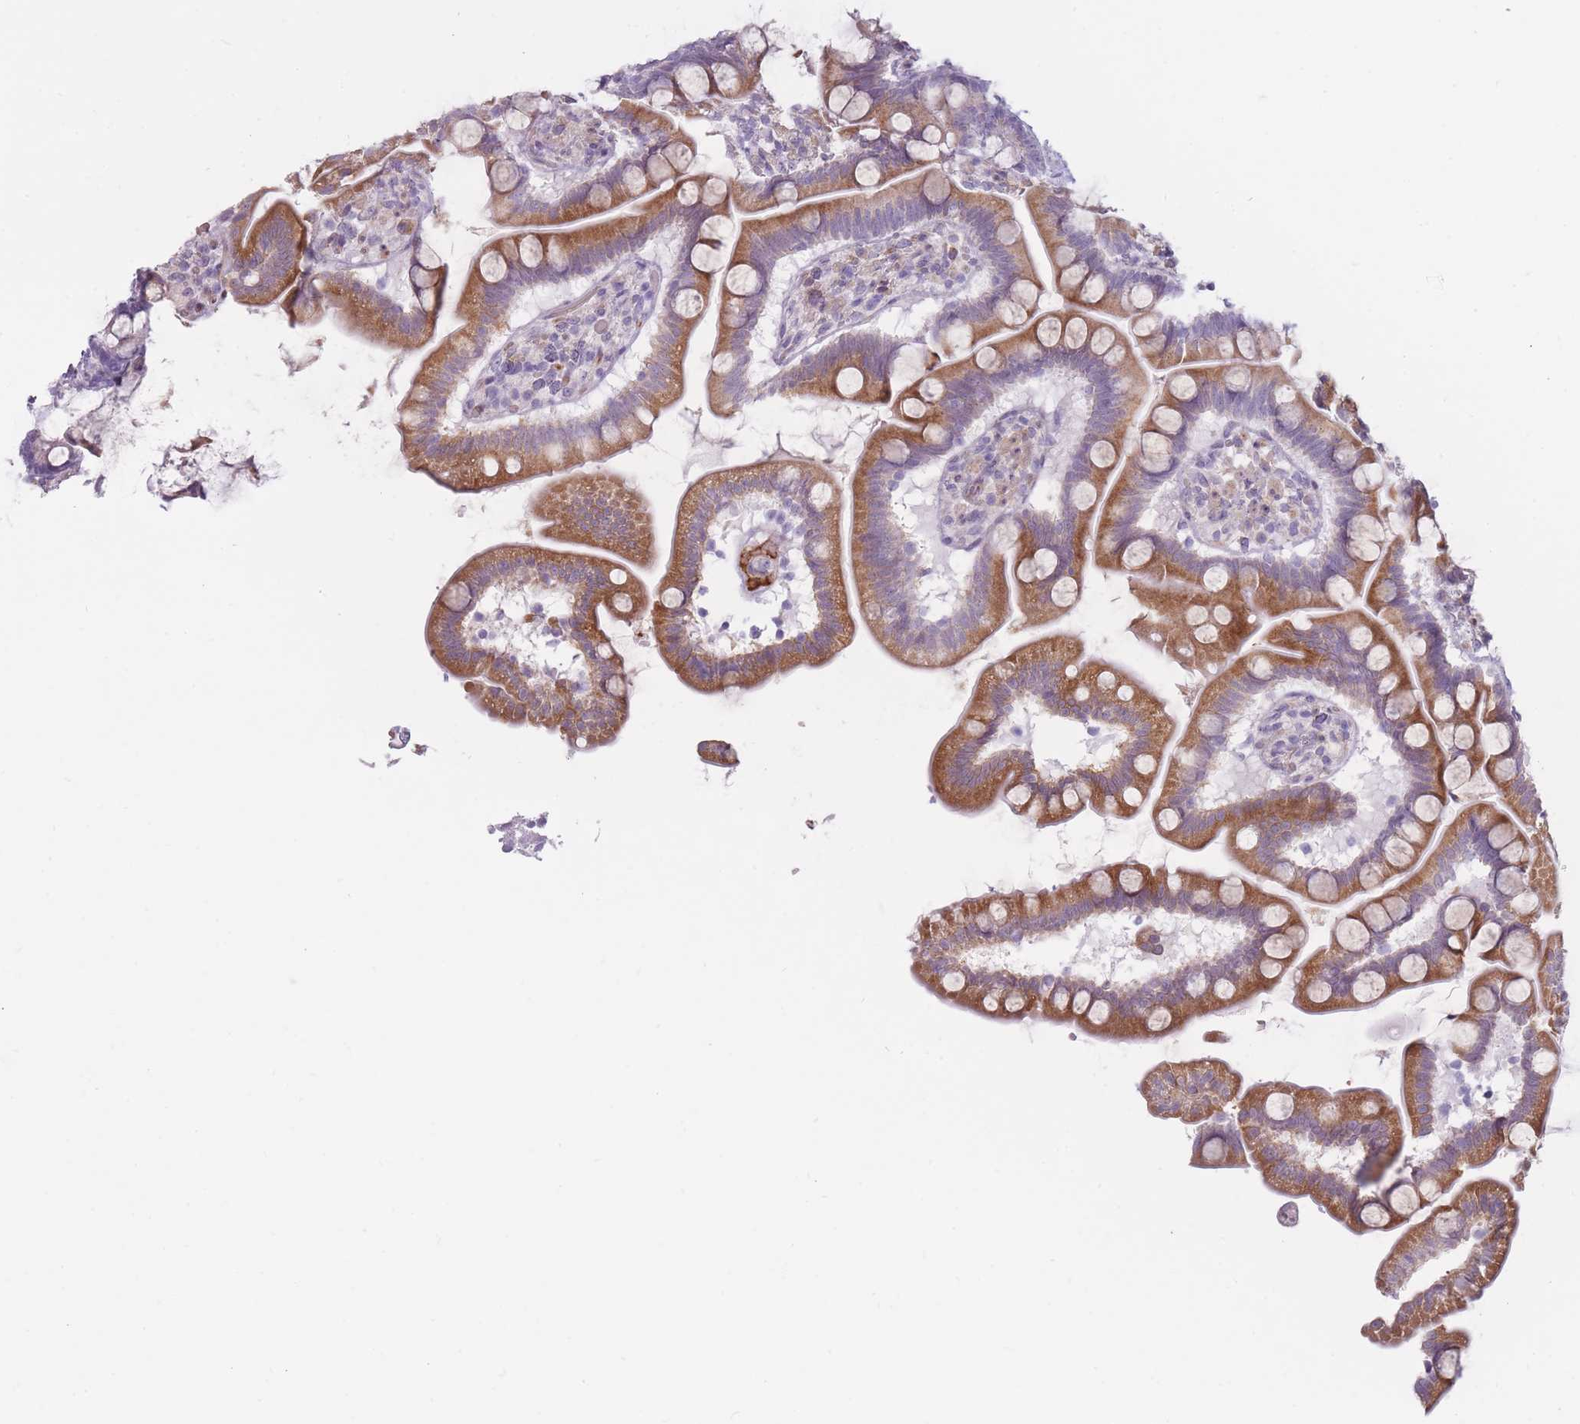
{"staining": {"intensity": "moderate", "quantity": "25%-75%", "location": "cytoplasmic/membranous"}, "tissue": "small intestine", "cell_type": "Glandular cells", "image_type": "normal", "snomed": [{"axis": "morphology", "description": "Normal tissue, NOS"}, {"axis": "topography", "description": "Small intestine"}], "caption": "IHC histopathology image of normal small intestine: small intestine stained using immunohistochemistry (IHC) shows medium levels of moderate protein expression localized specifically in the cytoplasmic/membranous of glandular cells, appearing as a cytoplasmic/membranous brown color.", "gene": "PGRMC2", "patient": {"sex": "female", "age": 64}}